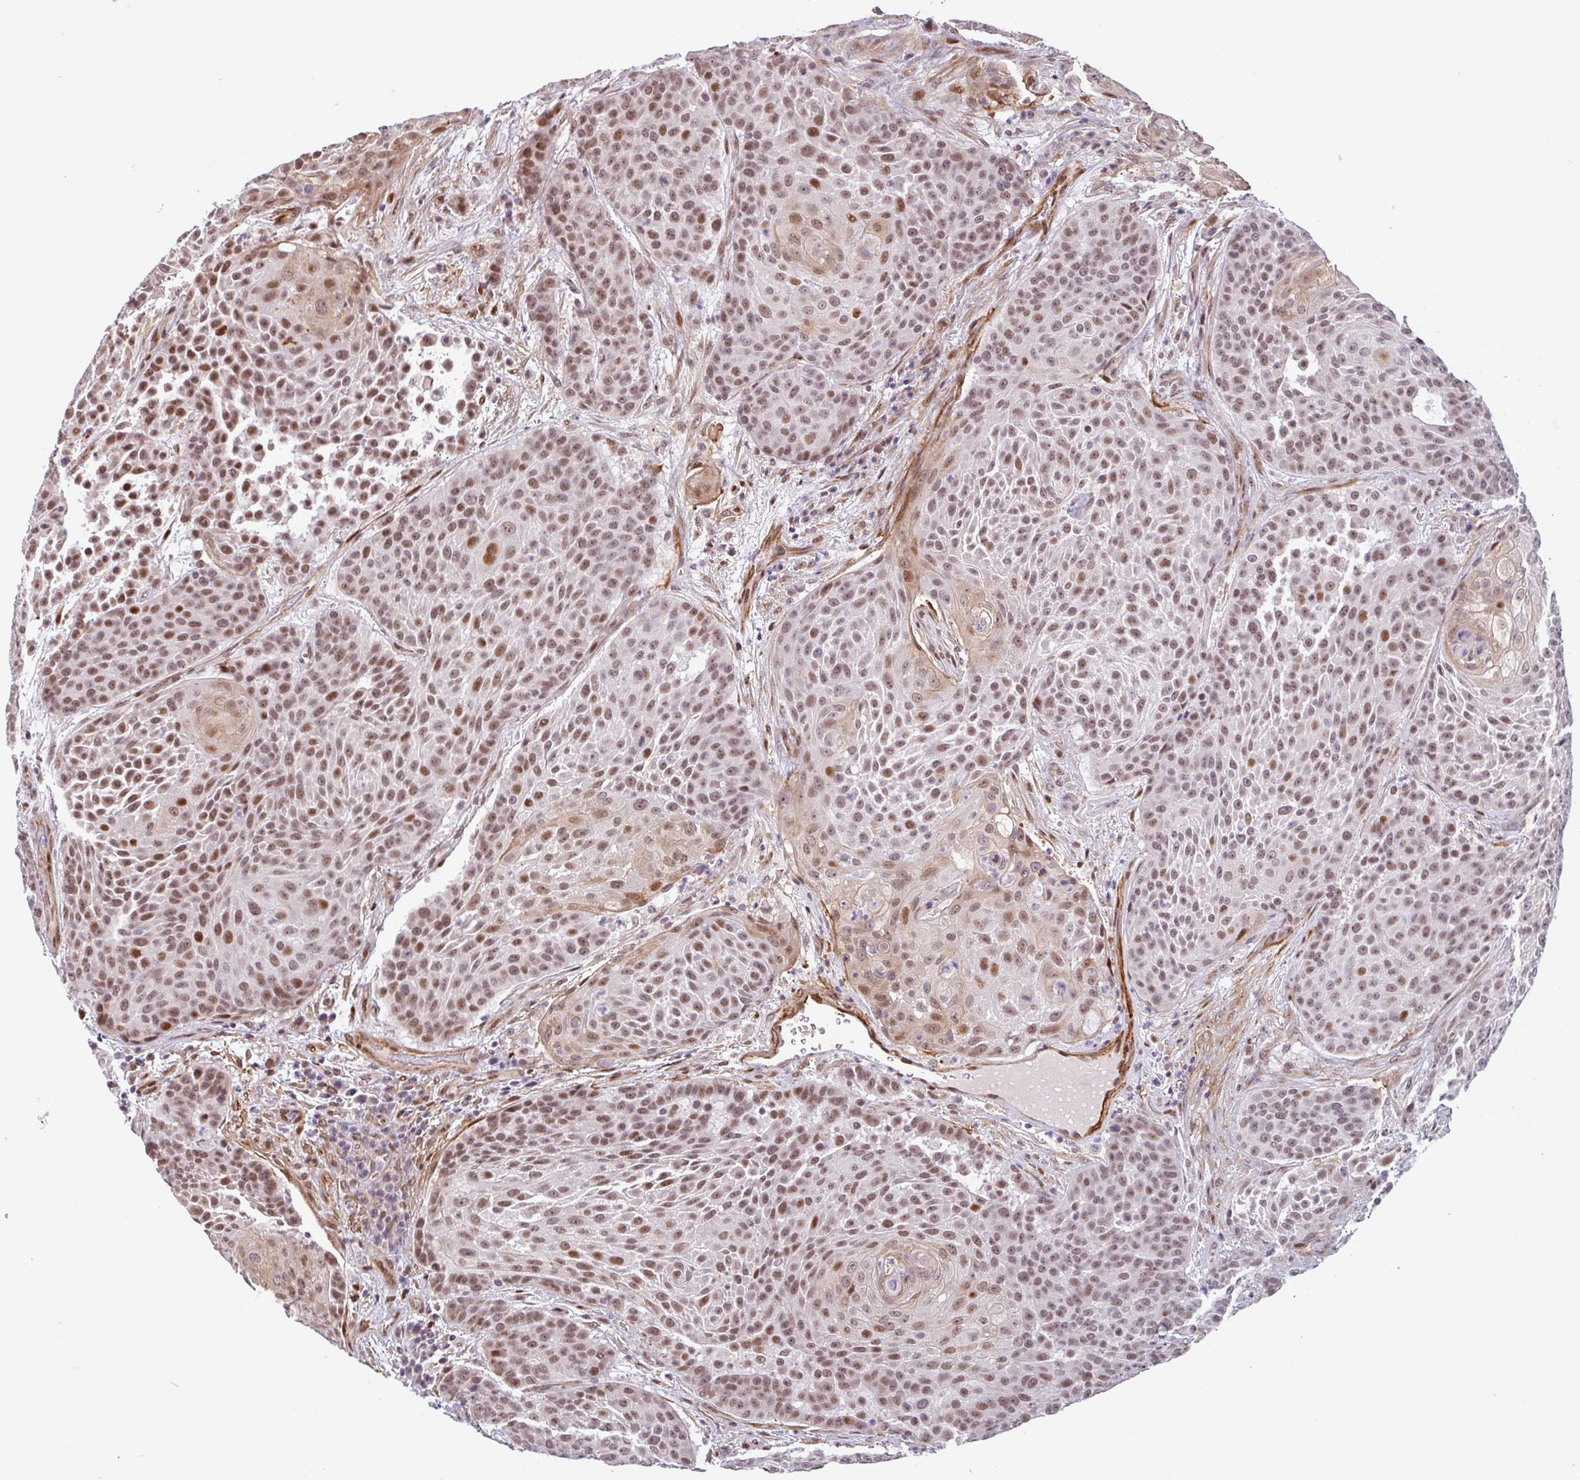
{"staining": {"intensity": "moderate", "quantity": ">75%", "location": "nuclear"}, "tissue": "urothelial cancer", "cell_type": "Tumor cells", "image_type": "cancer", "snomed": [{"axis": "morphology", "description": "Urothelial carcinoma, High grade"}, {"axis": "topography", "description": "Urinary bladder"}], "caption": "DAB (3,3'-diaminobenzidine) immunohistochemical staining of urothelial carcinoma (high-grade) reveals moderate nuclear protein staining in about >75% of tumor cells. The protein is shown in brown color, while the nuclei are stained blue.", "gene": "TMEM119", "patient": {"sex": "female", "age": 63}}